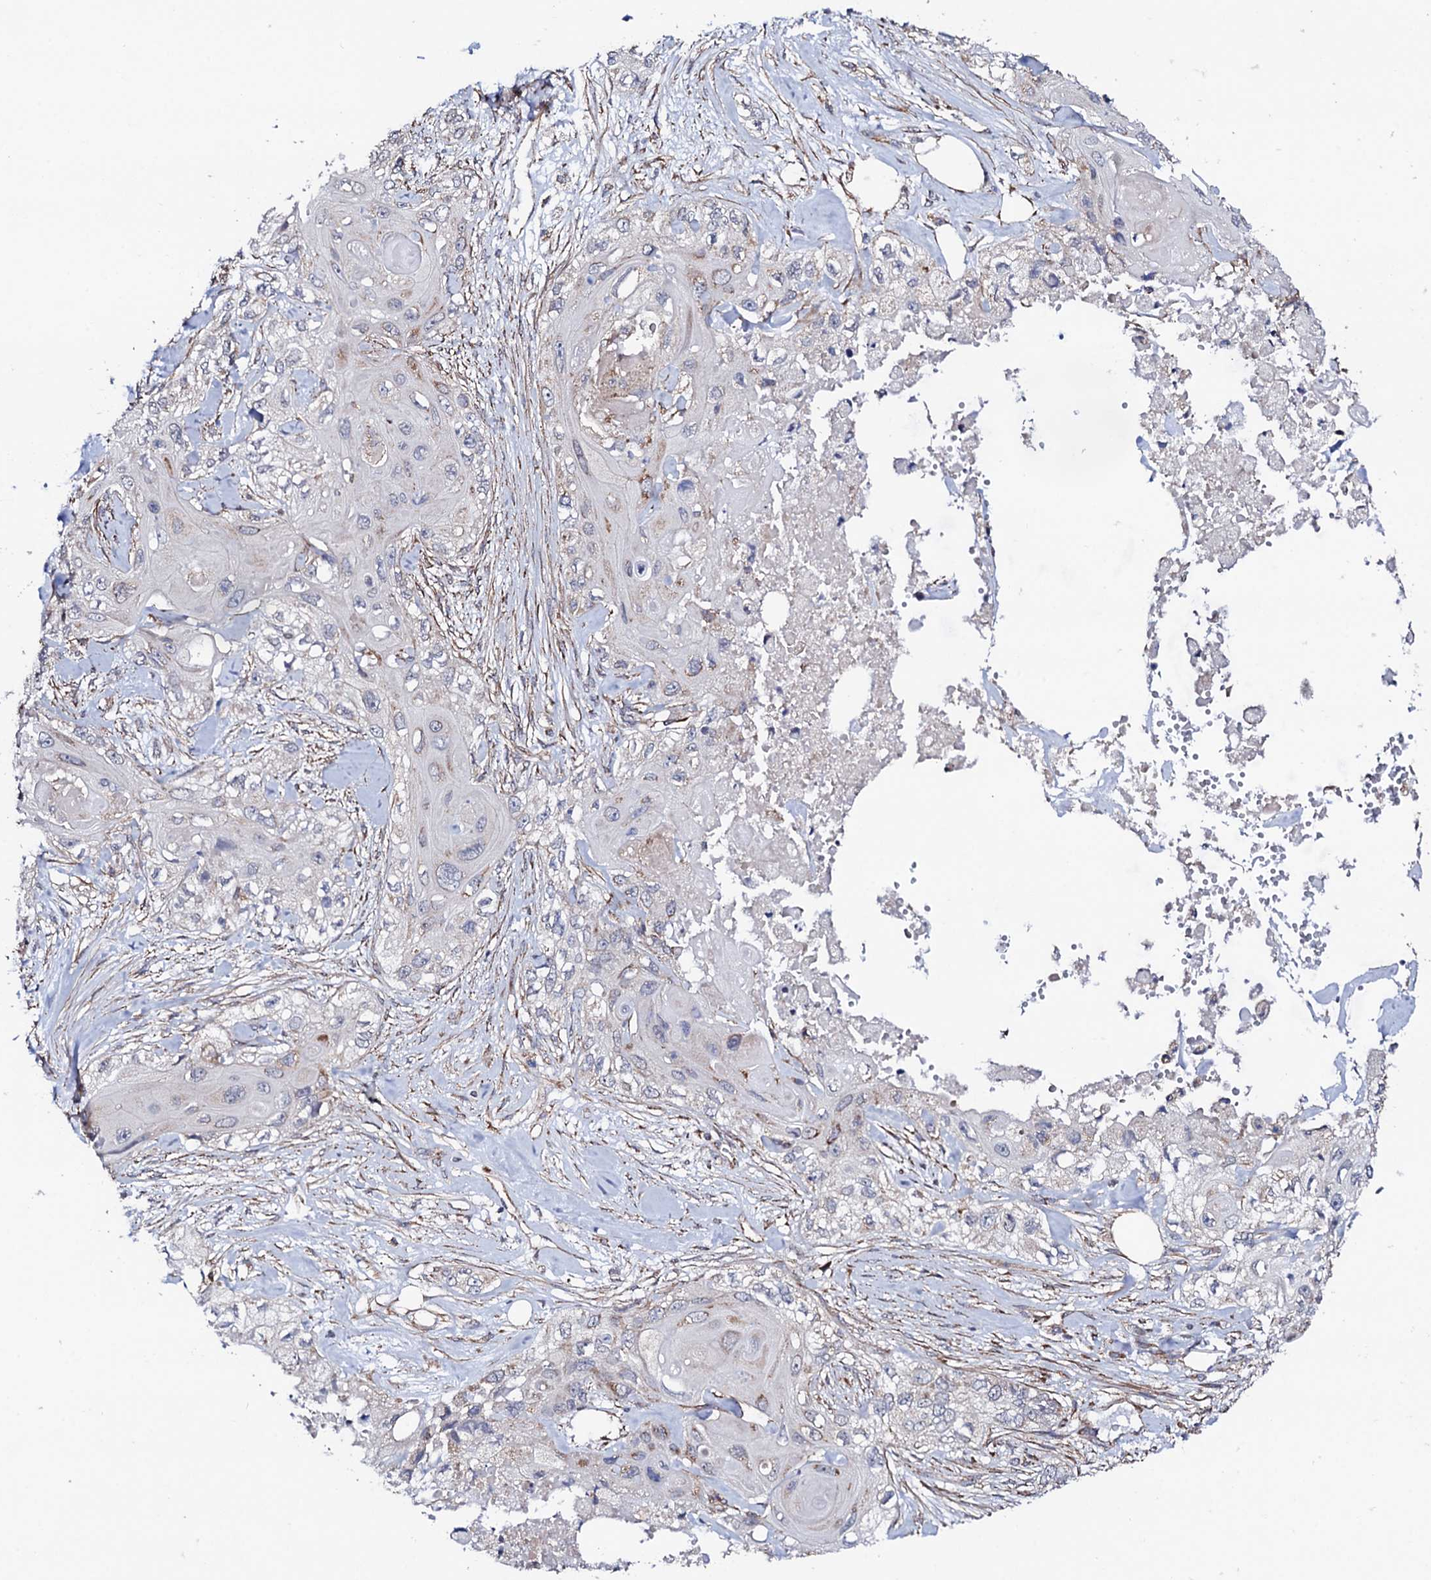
{"staining": {"intensity": "moderate", "quantity": "<25%", "location": "cytoplasmic/membranous"}, "tissue": "skin cancer", "cell_type": "Tumor cells", "image_type": "cancer", "snomed": [{"axis": "morphology", "description": "Normal tissue, NOS"}, {"axis": "morphology", "description": "Squamous cell carcinoma, NOS"}, {"axis": "topography", "description": "Skin"}], "caption": "High-magnification brightfield microscopy of skin squamous cell carcinoma stained with DAB (brown) and counterstained with hematoxylin (blue). tumor cells exhibit moderate cytoplasmic/membranous staining is present in about<25% of cells. (brown staining indicates protein expression, while blue staining denotes nuclei).", "gene": "MTIF3", "patient": {"sex": "male", "age": 72}}